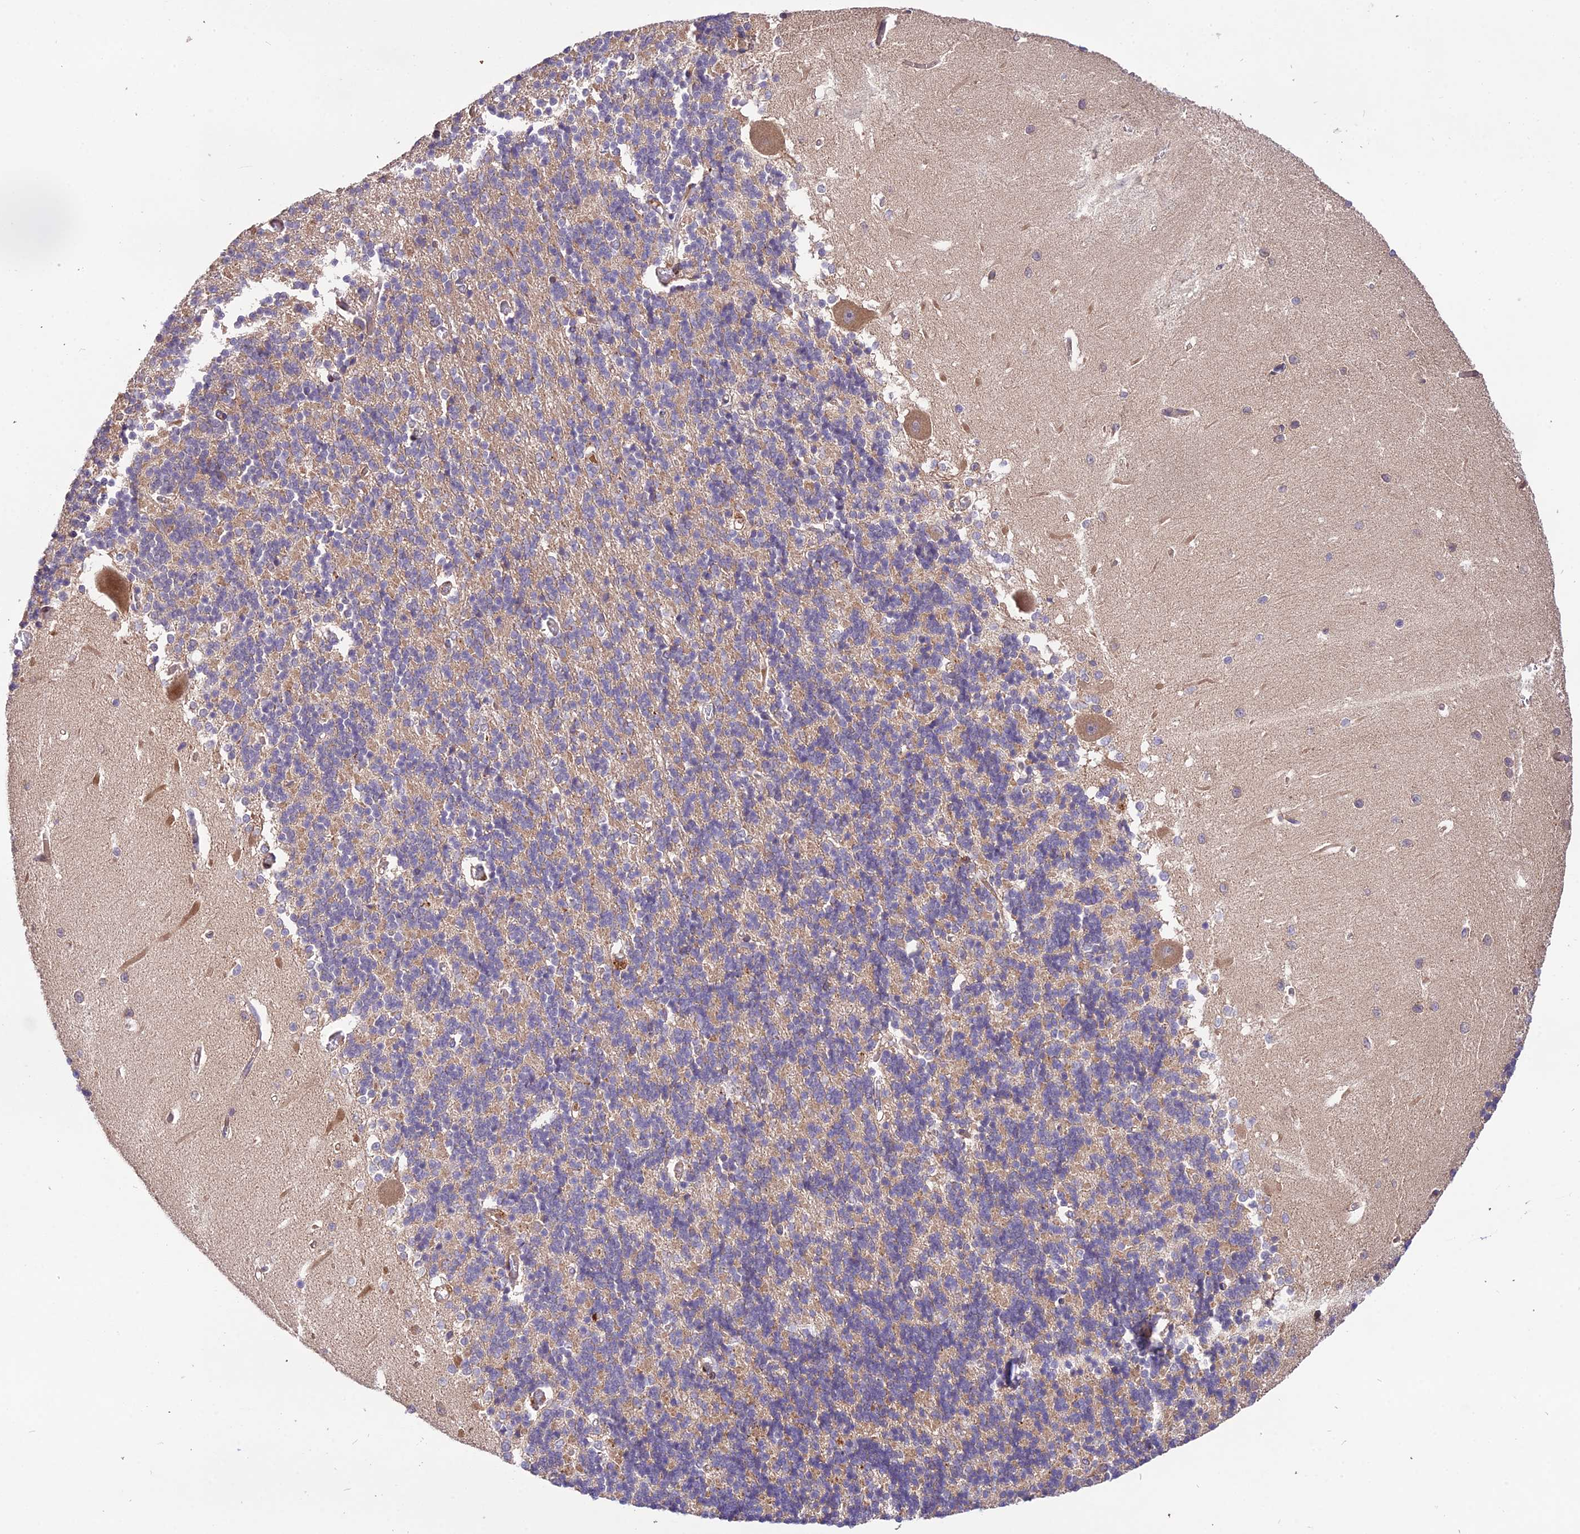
{"staining": {"intensity": "moderate", "quantity": "<25%", "location": "cytoplasmic/membranous"}, "tissue": "cerebellum", "cell_type": "Cells in granular layer", "image_type": "normal", "snomed": [{"axis": "morphology", "description": "Normal tissue, NOS"}, {"axis": "topography", "description": "Cerebellum"}], "caption": "DAB (3,3'-diaminobenzidine) immunohistochemical staining of normal cerebellum demonstrates moderate cytoplasmic/membranous protein positivity in about <25% of cells in granular layer.", "gene": "ROCK1", "patient": {"sex": "male", "age": 37}}